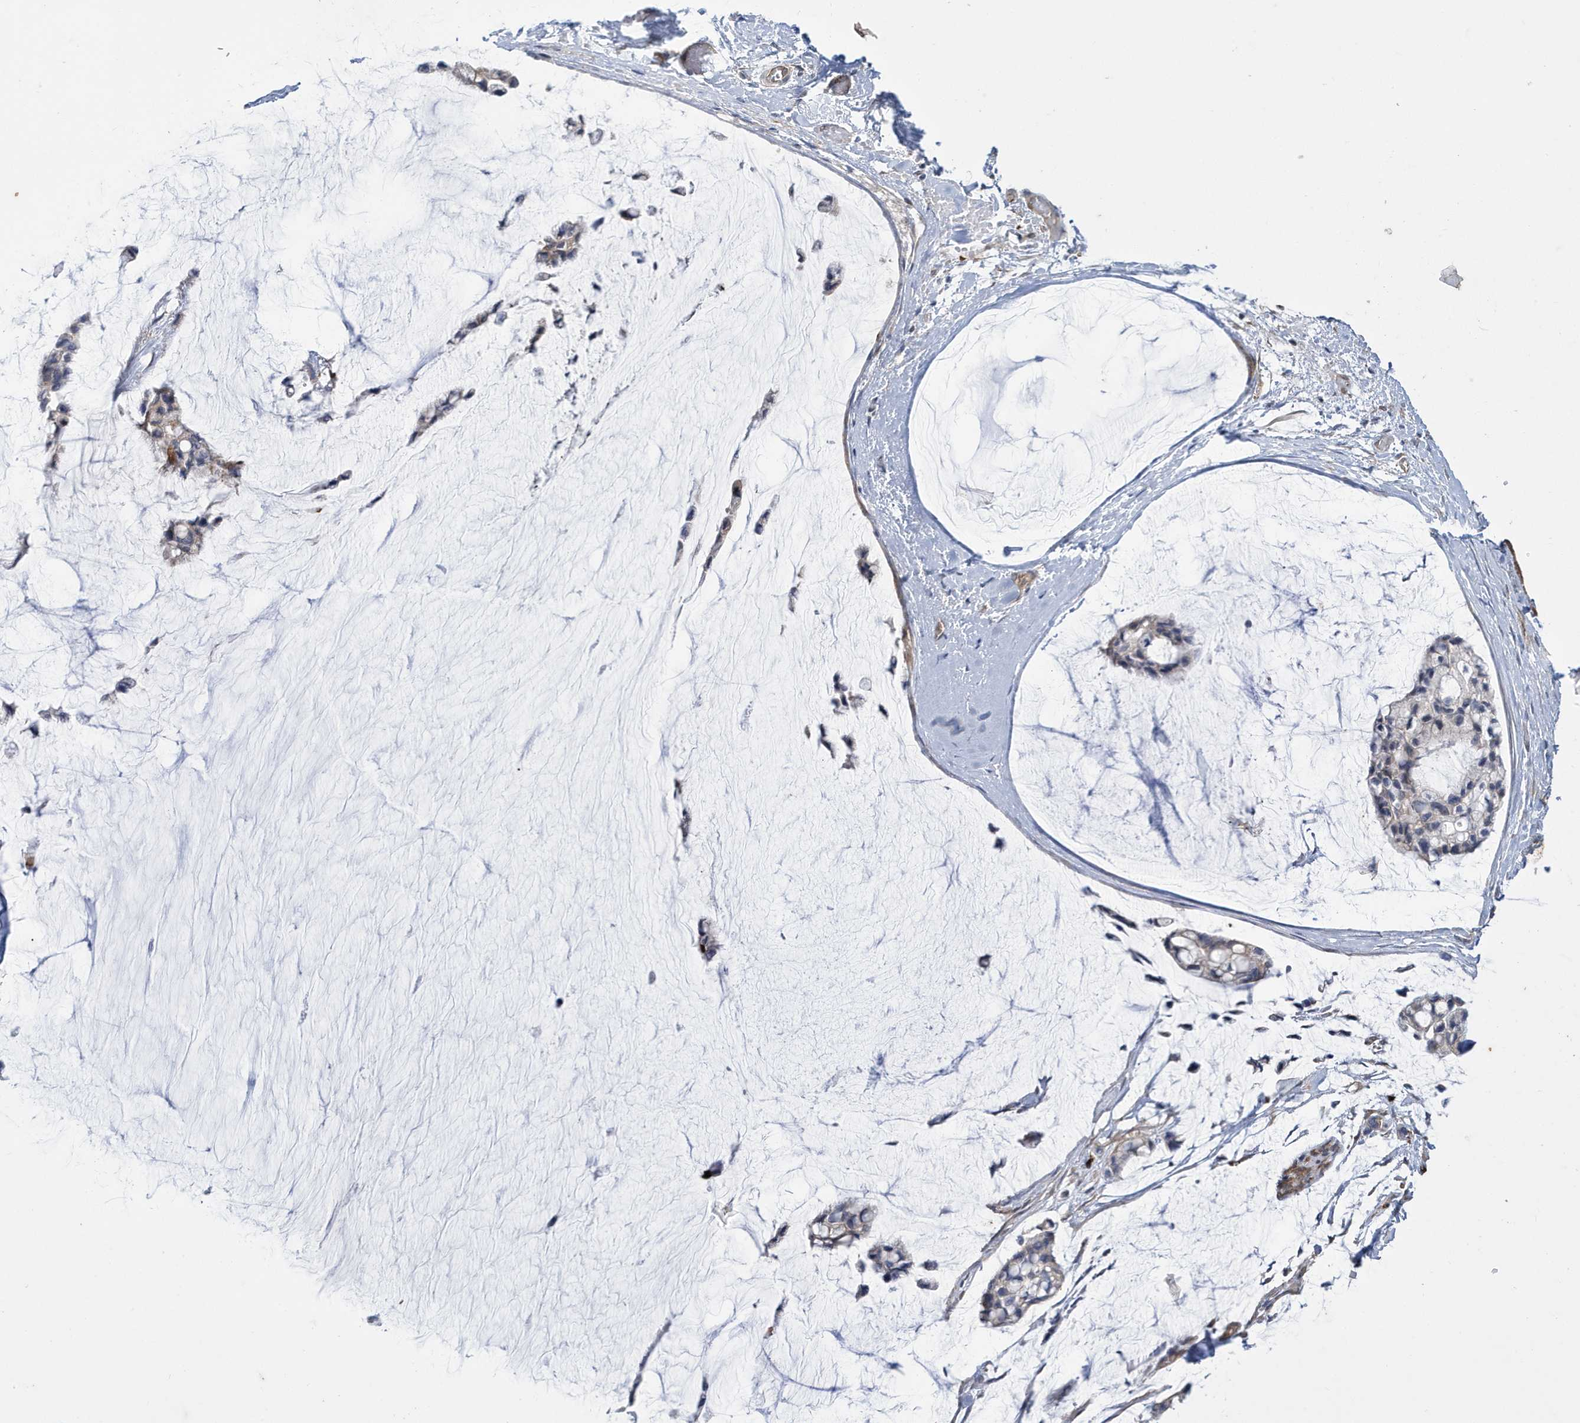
{"staining": {"intensity": "negative", "quantity": "none", "location": "none"}, "tissue": "ovarian cancer", "cell_type": "Tumor cells", "image_type": "cancer", "snomed": [{"axis": "morphology", "description": "Cystadenocarcinoma, mucinous, NOS"}, {"axis": "topography", "description": "Ovary"}], "caption": "This is an immunohistochemistry histopathology image of ovarian cancer (mucinous cystadenocarcinoma). There is no positivity in tumor cells.", "gene": "ZNF654", "patient": {"sex": "female", "age": 39}}